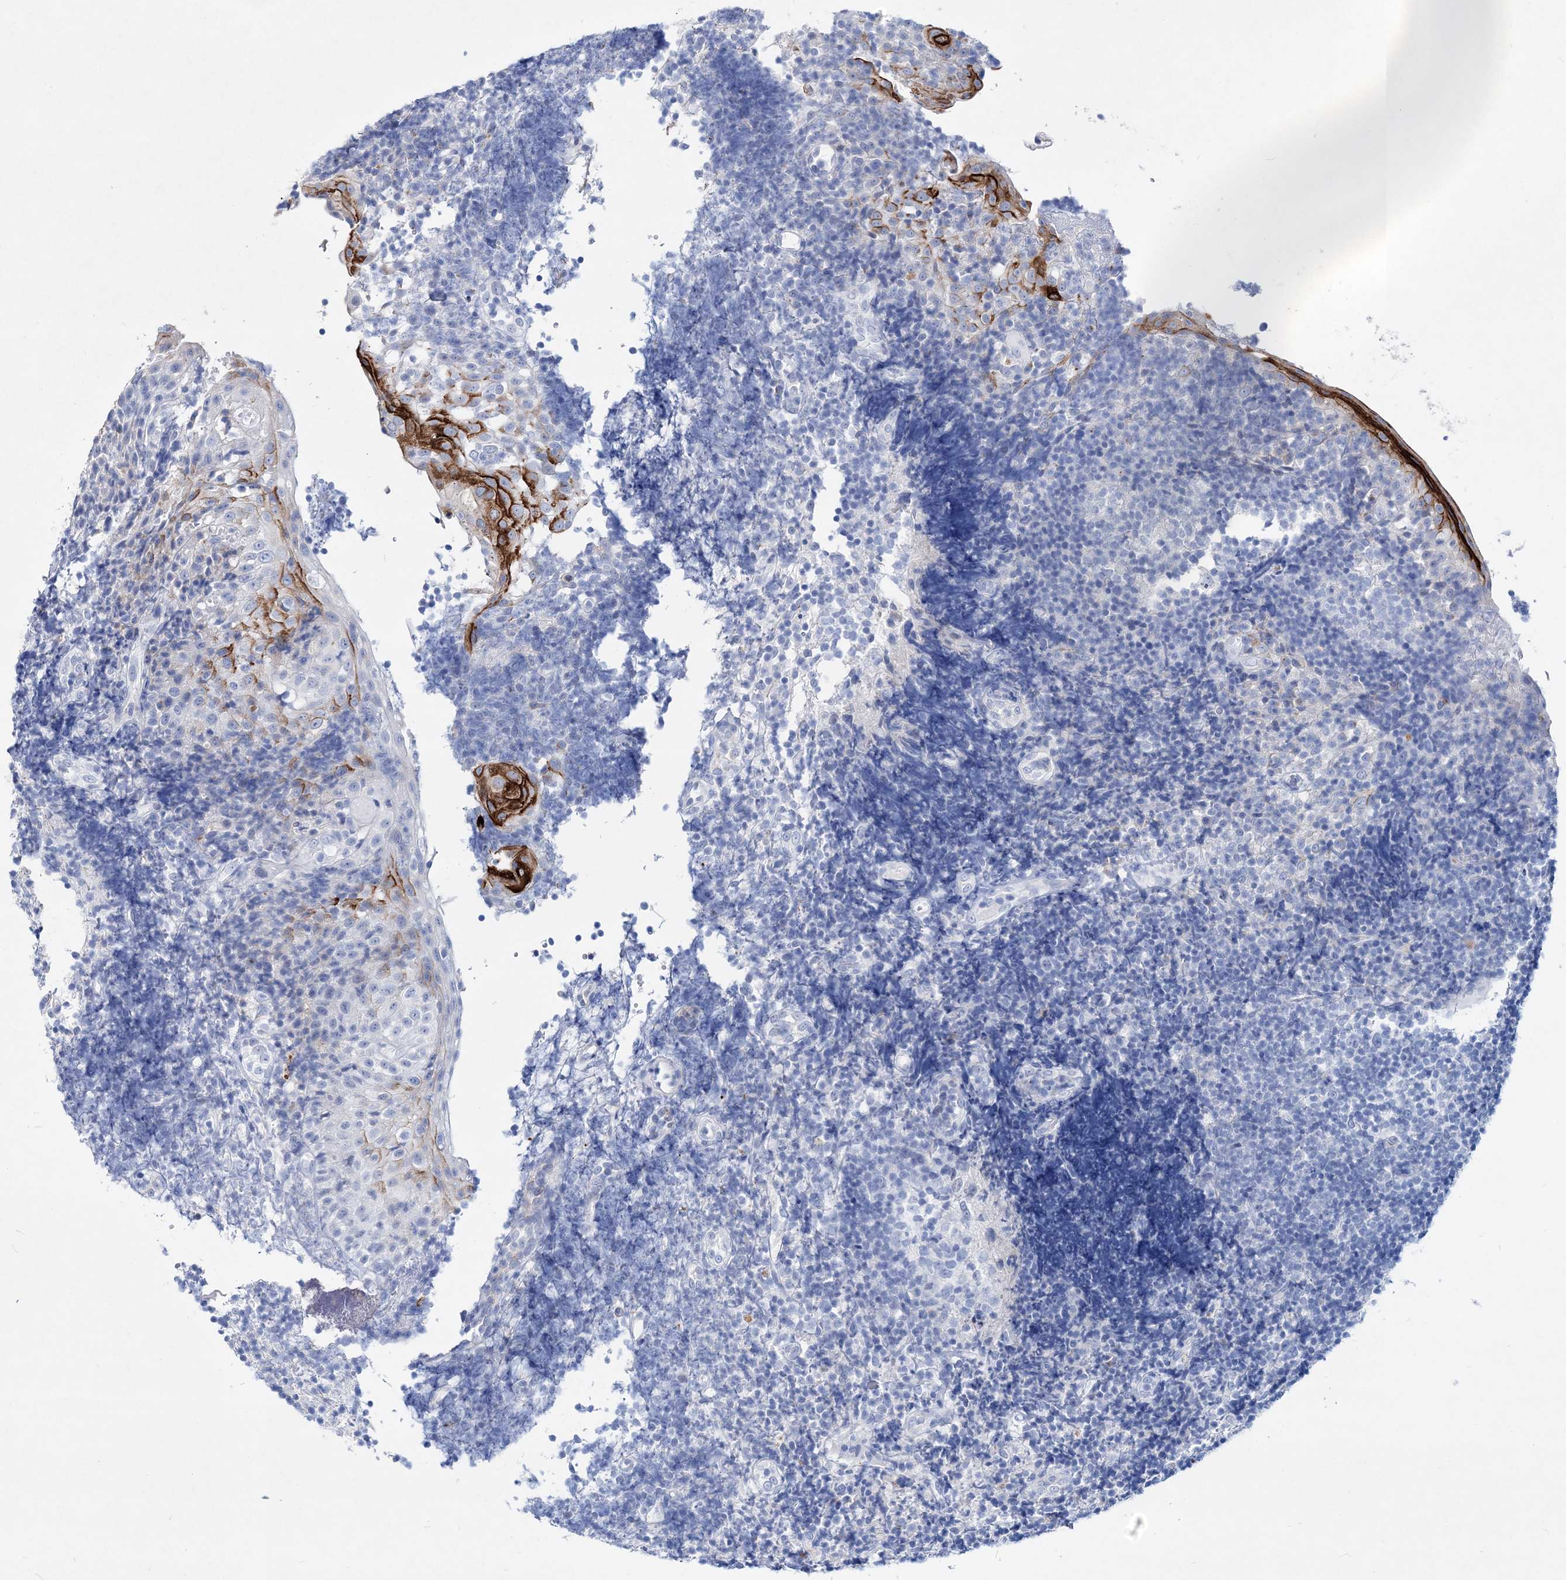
{"staining": {"intensity": "negative", "quantity": "none", "location": "none"}, "tissue": "tonsil", "cell_type": "Germinal center cells", "image_type": "normal", "snomed": [{"axis": "morphology", "description": "Normal tissue, NOS"}, {"axis": "topography", "description": "Tonsil"}], "caption": "High power microscopy histopathology image of an IHC histopathology image of benign tonsil, revealing no significant expression in germinal center cells.", "gene": "SPINK7", "patient": {"sex": "female", "age": 40}}